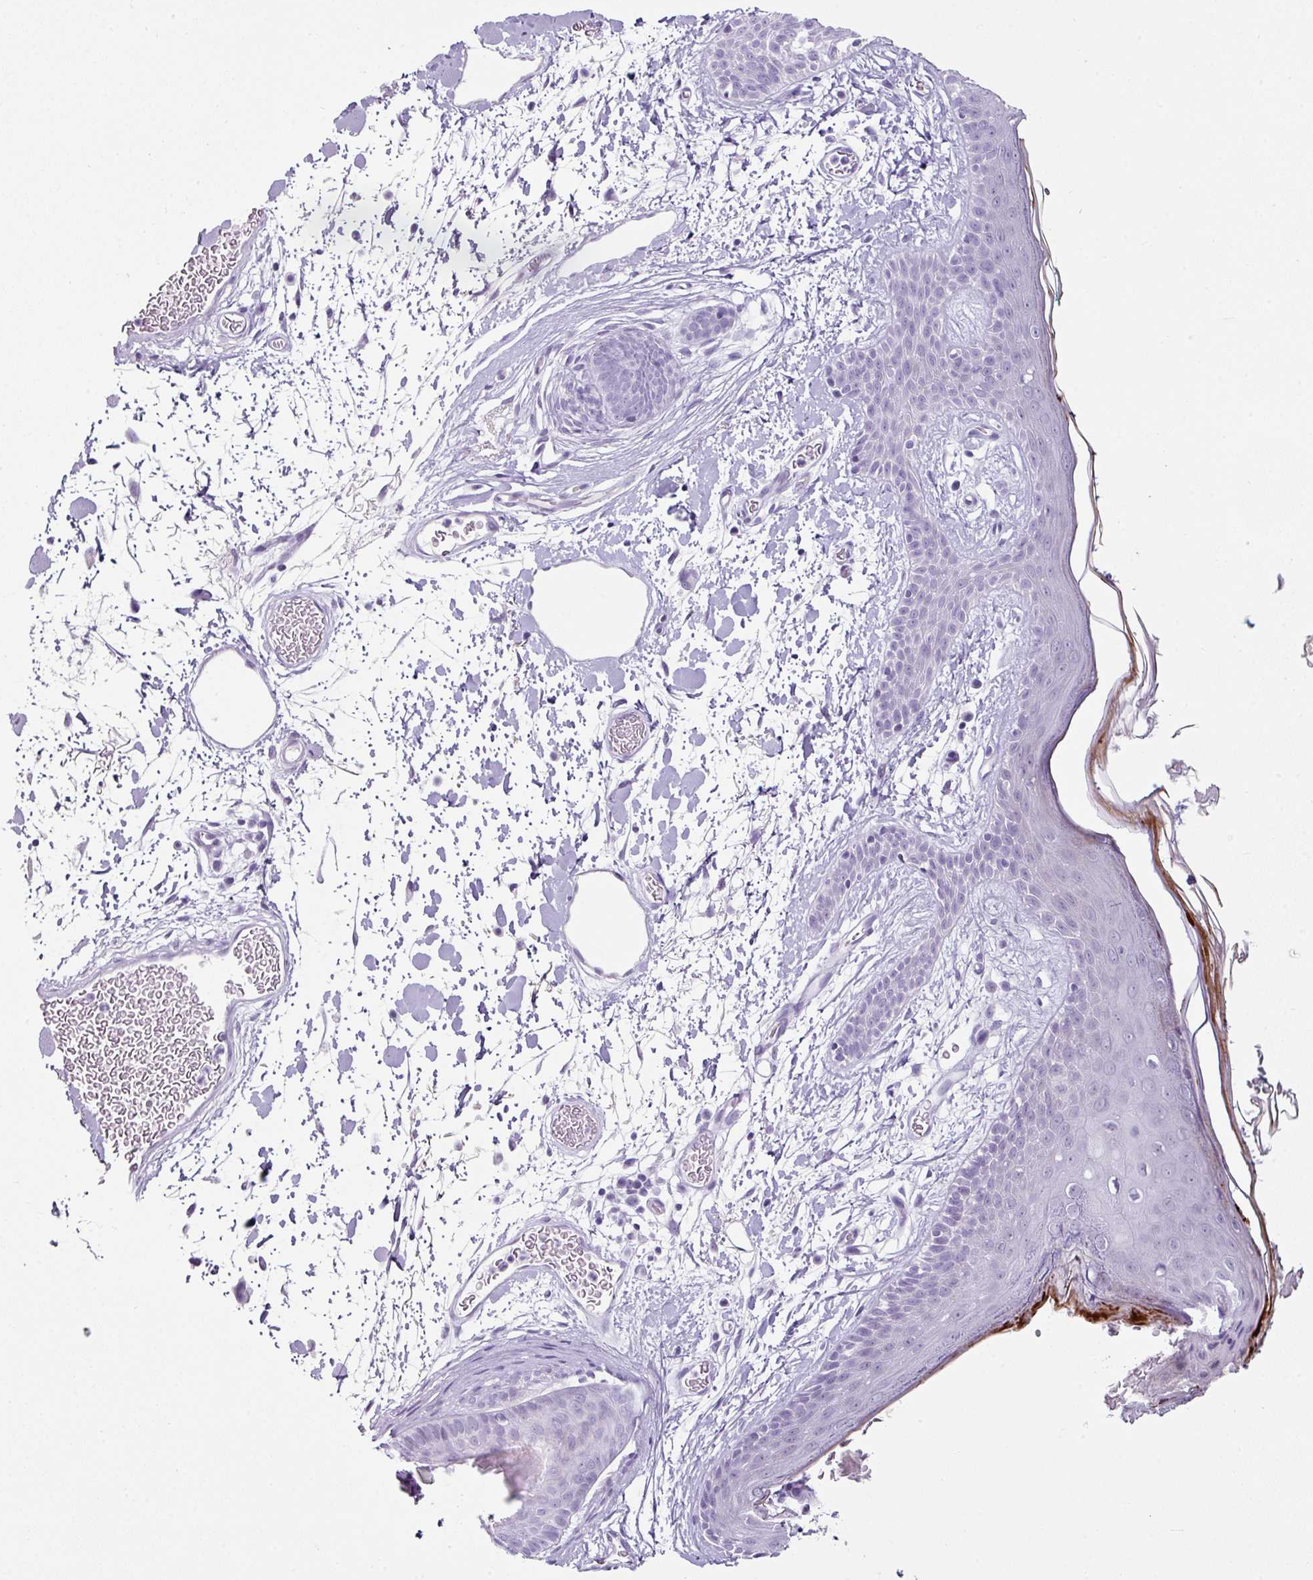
{"staining": {"intensity": "negative", "quantity": "none", "location": "none"}, "tissue": "skin", "cell_type": "Fibroblasts", "image_type": "normal", "snomed": [{"axis": "morphology", "description": "Normal tissue, NOS"}, {"axis": "topography", "description": "Skin"}], "caption": "The immunohistochemistry micrograph has no significant staining in fibroblasts of skin.", "gene": "TRA2A", "patient": {"sex": "male", "age": 79}}